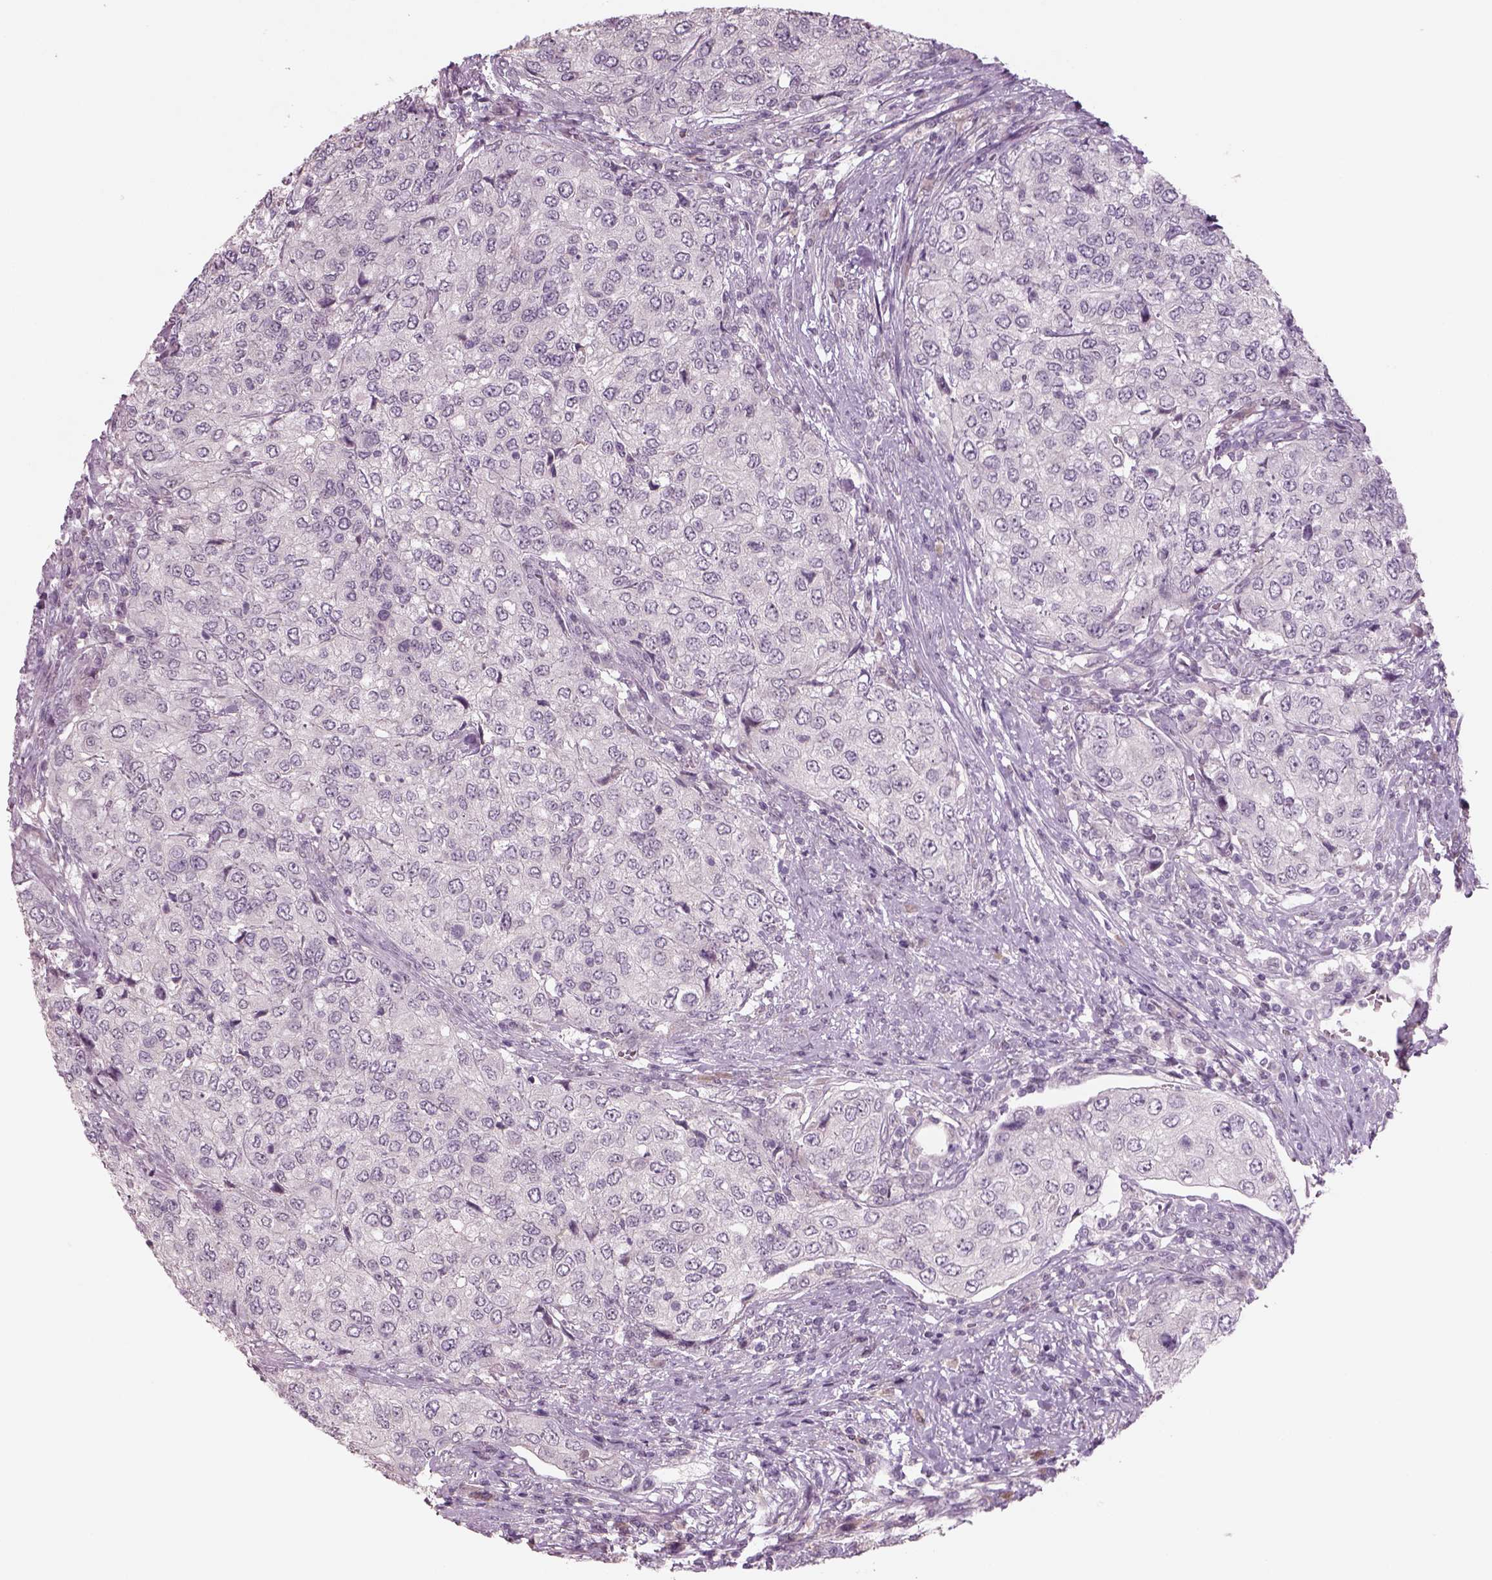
{"staining": {"intensity": "negative", "quantity": "none", "location": "none"}, "tissue": "urothelial cancer", "cell_type": "Tumor cells", "image_type": "cancer", "snomed": [{"axis": "morphology", "description": "Urothelial carcinoma, High grade"}, {"axis": "topography", "description": "Urinary bladder"}], "caption": "There is no significant expression in tumor cells of high-grade urothelial carcinoma.", "gene": "PENK", "patient": {"sex": "female", "age": 78}}